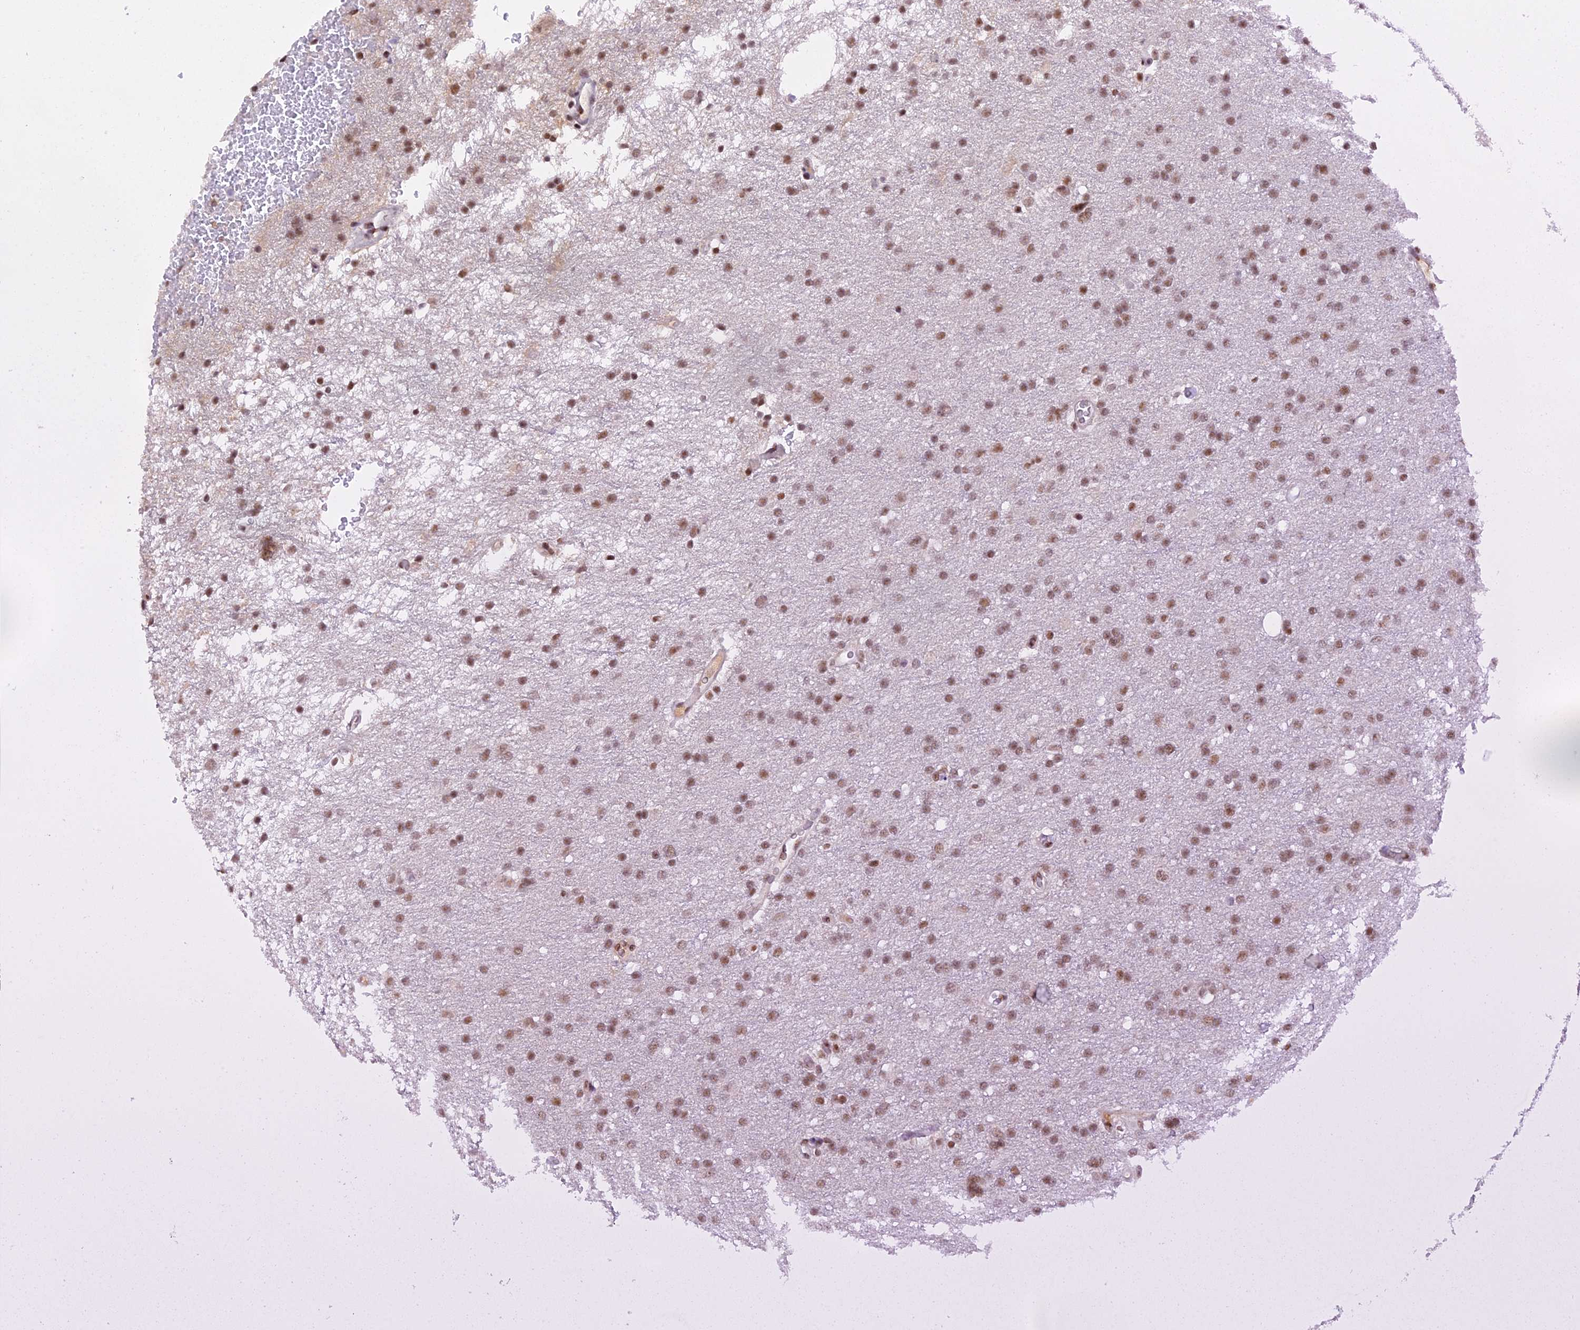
{"staining": {"intensity": "moderate", "quantity": ">75%", "location": "nuclear"}, "tissue": "glioma", "cell_type": "Tumor cells", "image_type": "cancer", "snomed": [{"axis": "morphology", "description": "Glioma, malignant, High grade"}, {"axis": "topography", "description": "Cerebral cortex"}], "caption": "DAB (3,3'-diaminobenzidine) immunohistochemical staining of human glioma displays moderate nuclear protein staining in about >75% of tumor cells. Immunohistochemistry (ihc) stains the protein of interest in brown and the nuclei are stained blue.", "gene": "THAP11", "patient": {"sex": "female", "age": 36}}